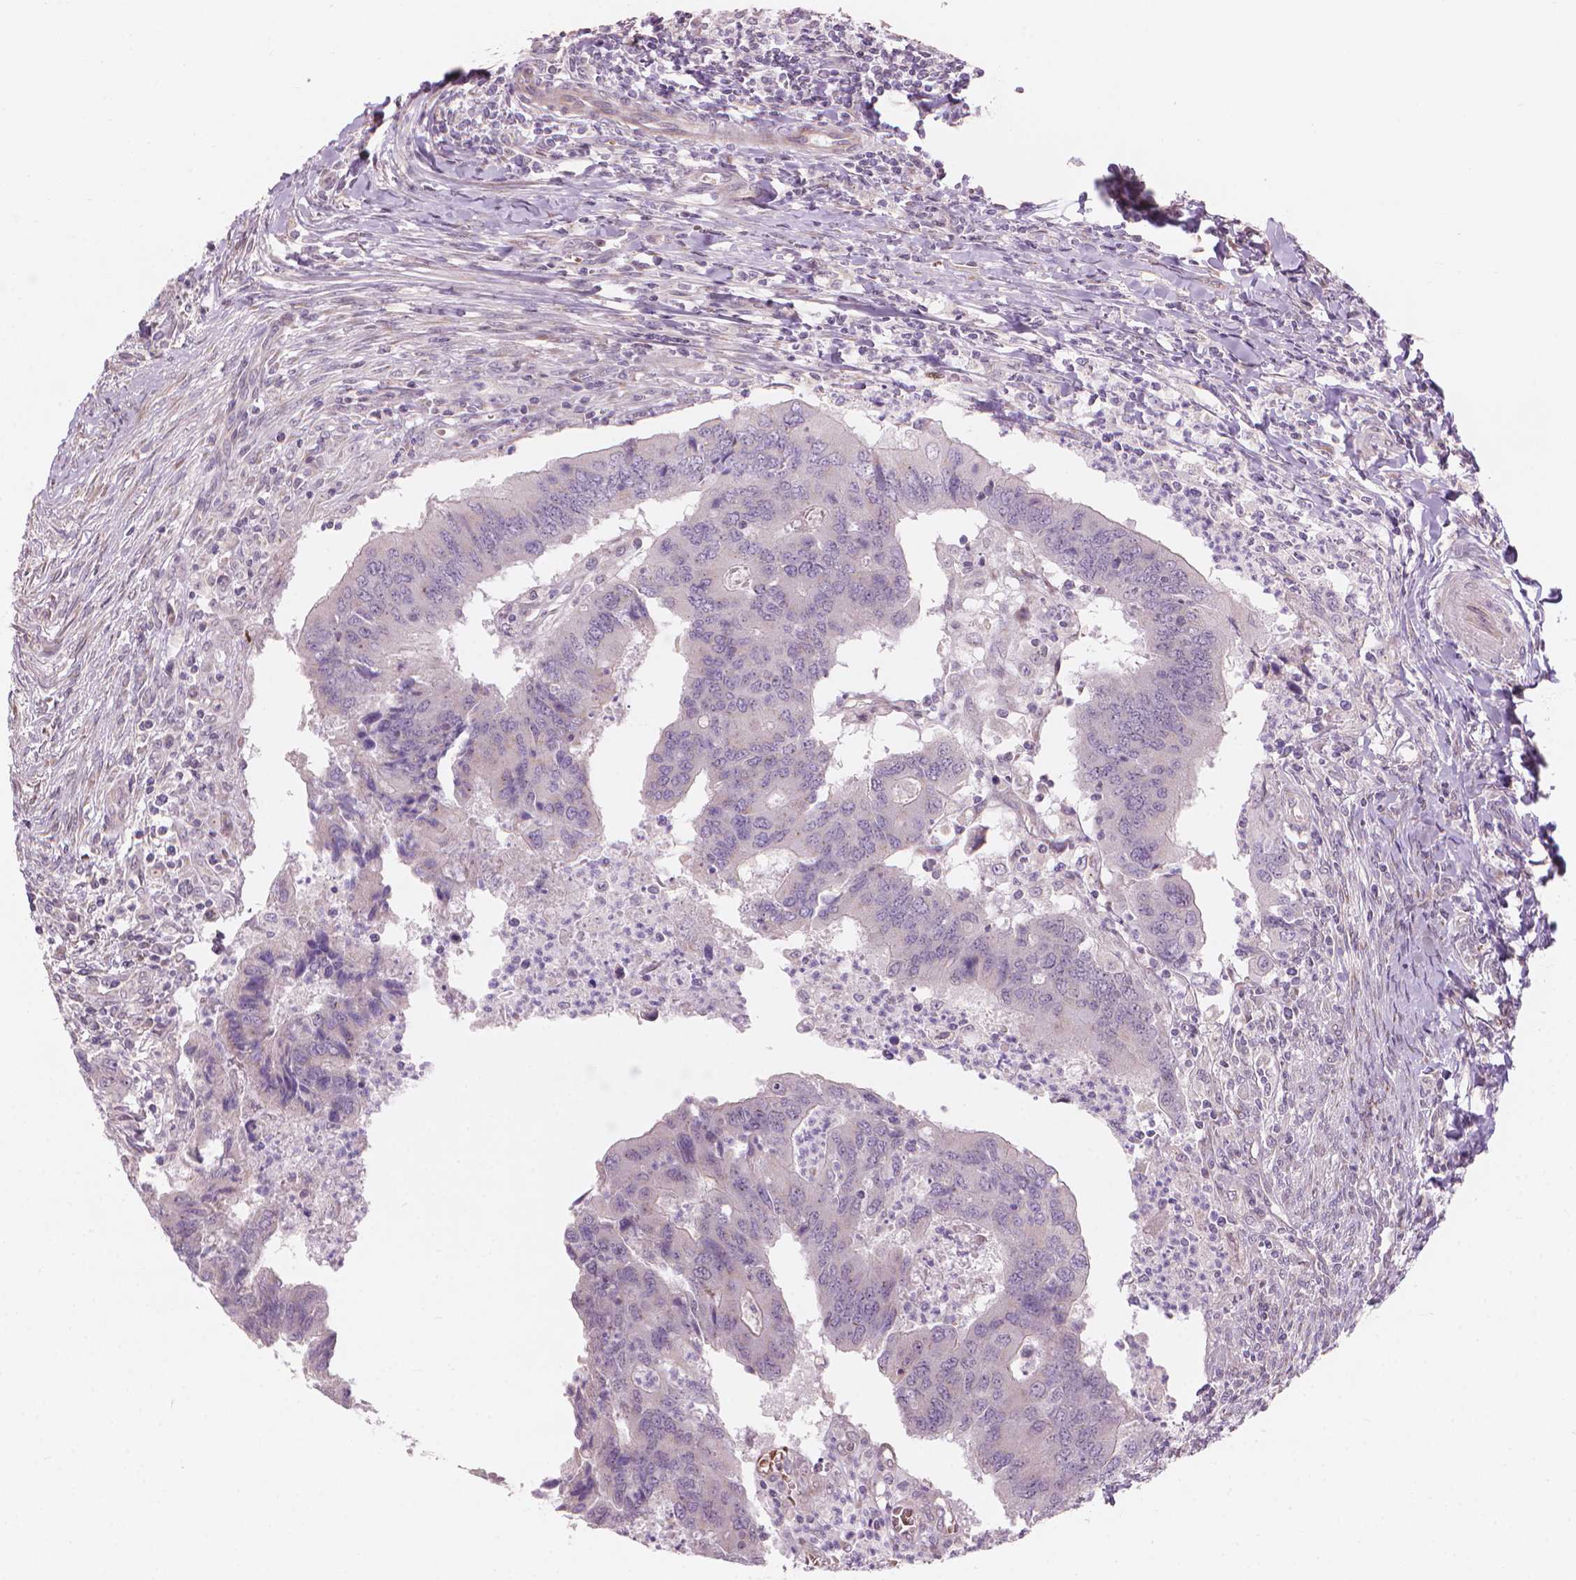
{"staining": {"intensity": "negative", "quantity": "none", "location": "none"}, "tissue": "colorectal cancer", "cell_type": "Tumor cells", "image_type": "cancer", "snomed": [{"axis": "morphology", "description": "Adenocarcinoma, NOS"}, {"axis": "topography", "description": "Colon"}], "caption": "The photomicrograph demonstrates no significant staining in tumor cells of colorectal cancer (adenocarcinoma).", "gene": "IFFO1", "patient": {"sex": "female", "age": 67}}